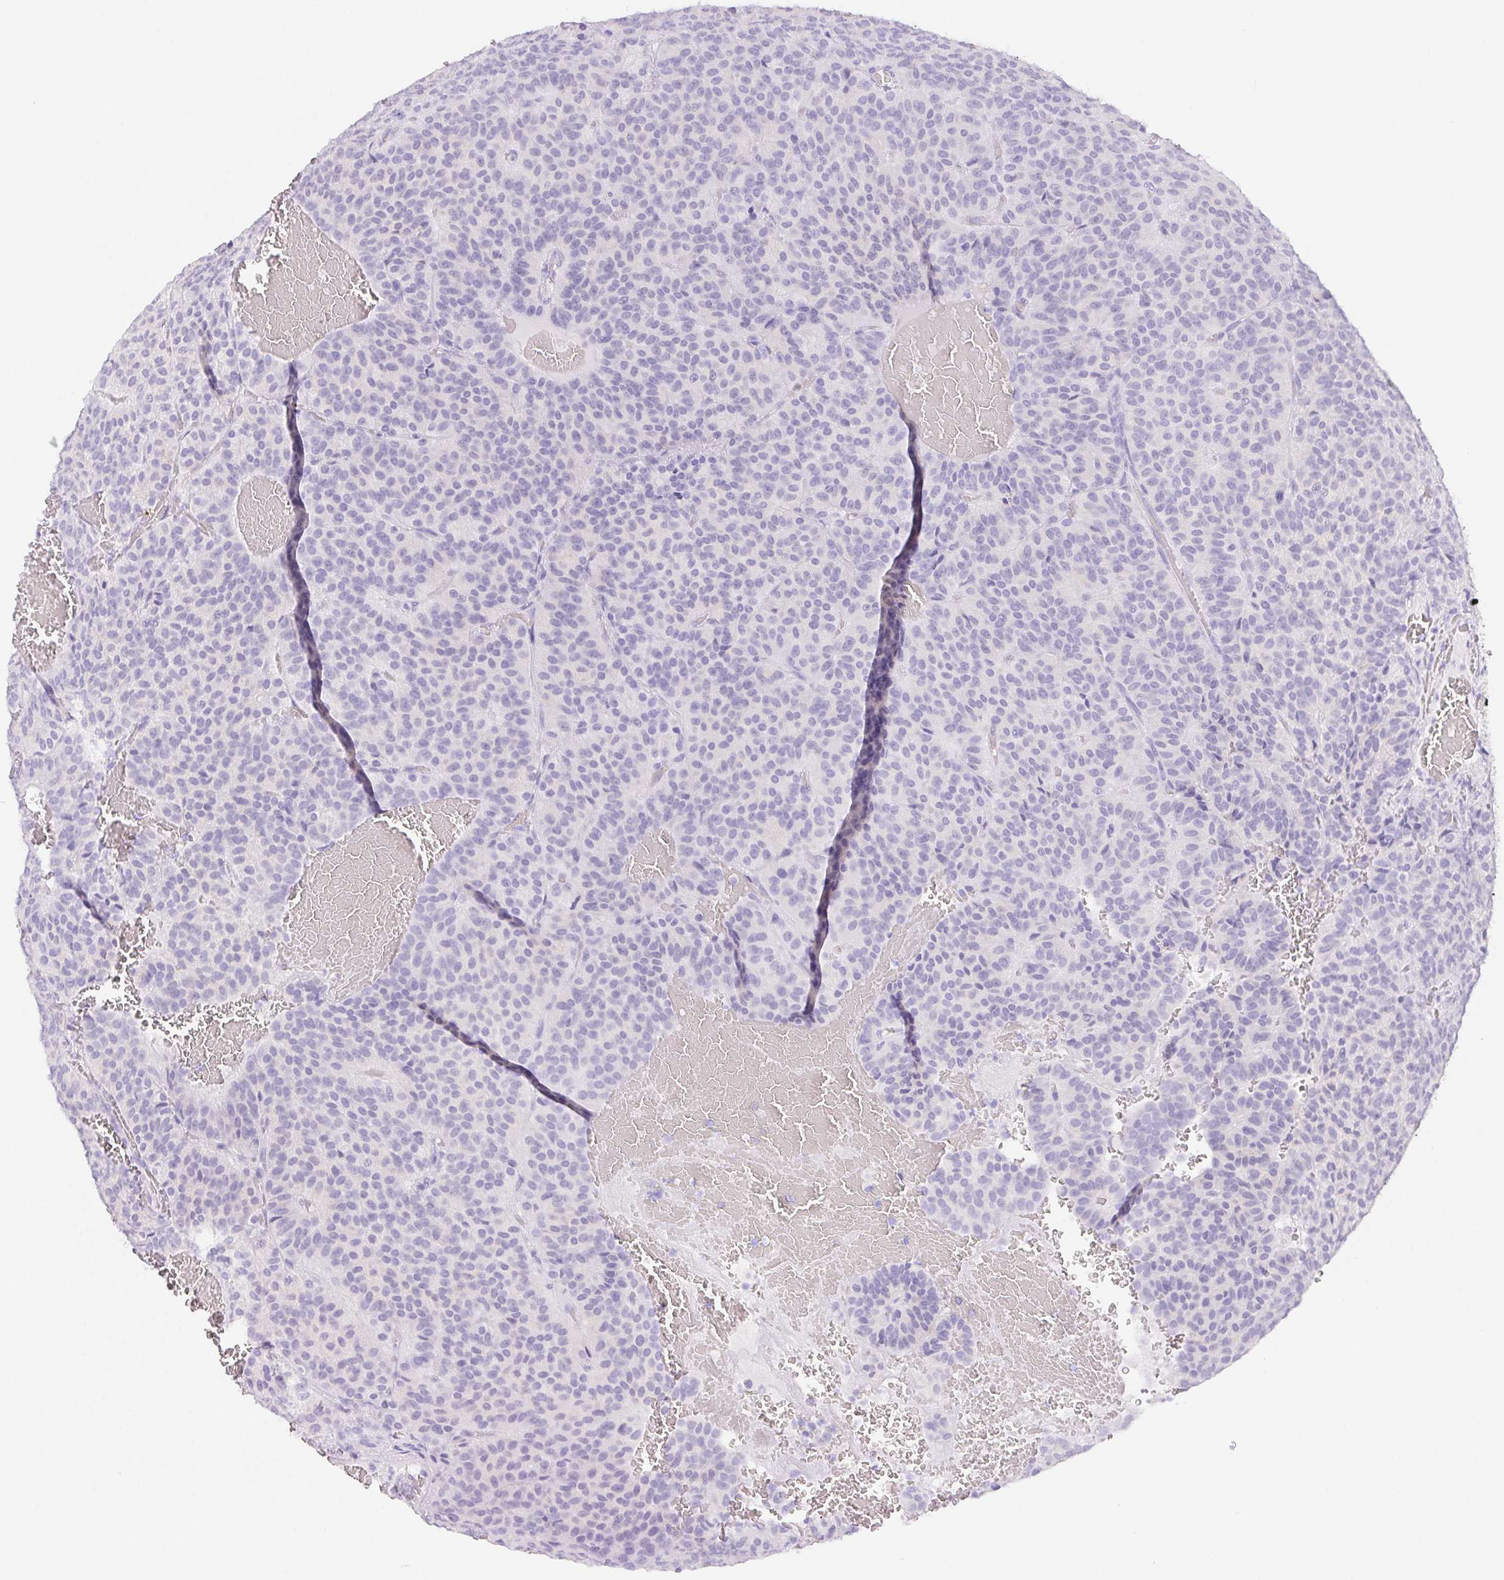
{"staining": {"intensity": "negative", "quantity": "none", "location": "none"}, "tissue": "carcinoid", "cell_type": "Tumor cells", "image_type": "cancer", "snomed": [{"axis": "morphology", "description": "Carcinoid, malignant, NOS"}, {"axis": "topography", "description": "Lung"}], "caption": "Malignant carcinoid stained for a protein using IHC demonstrates no staining tumor cells.", "gene": "ST8SIA3", "patient": {"sex": "male", "age": 70}}